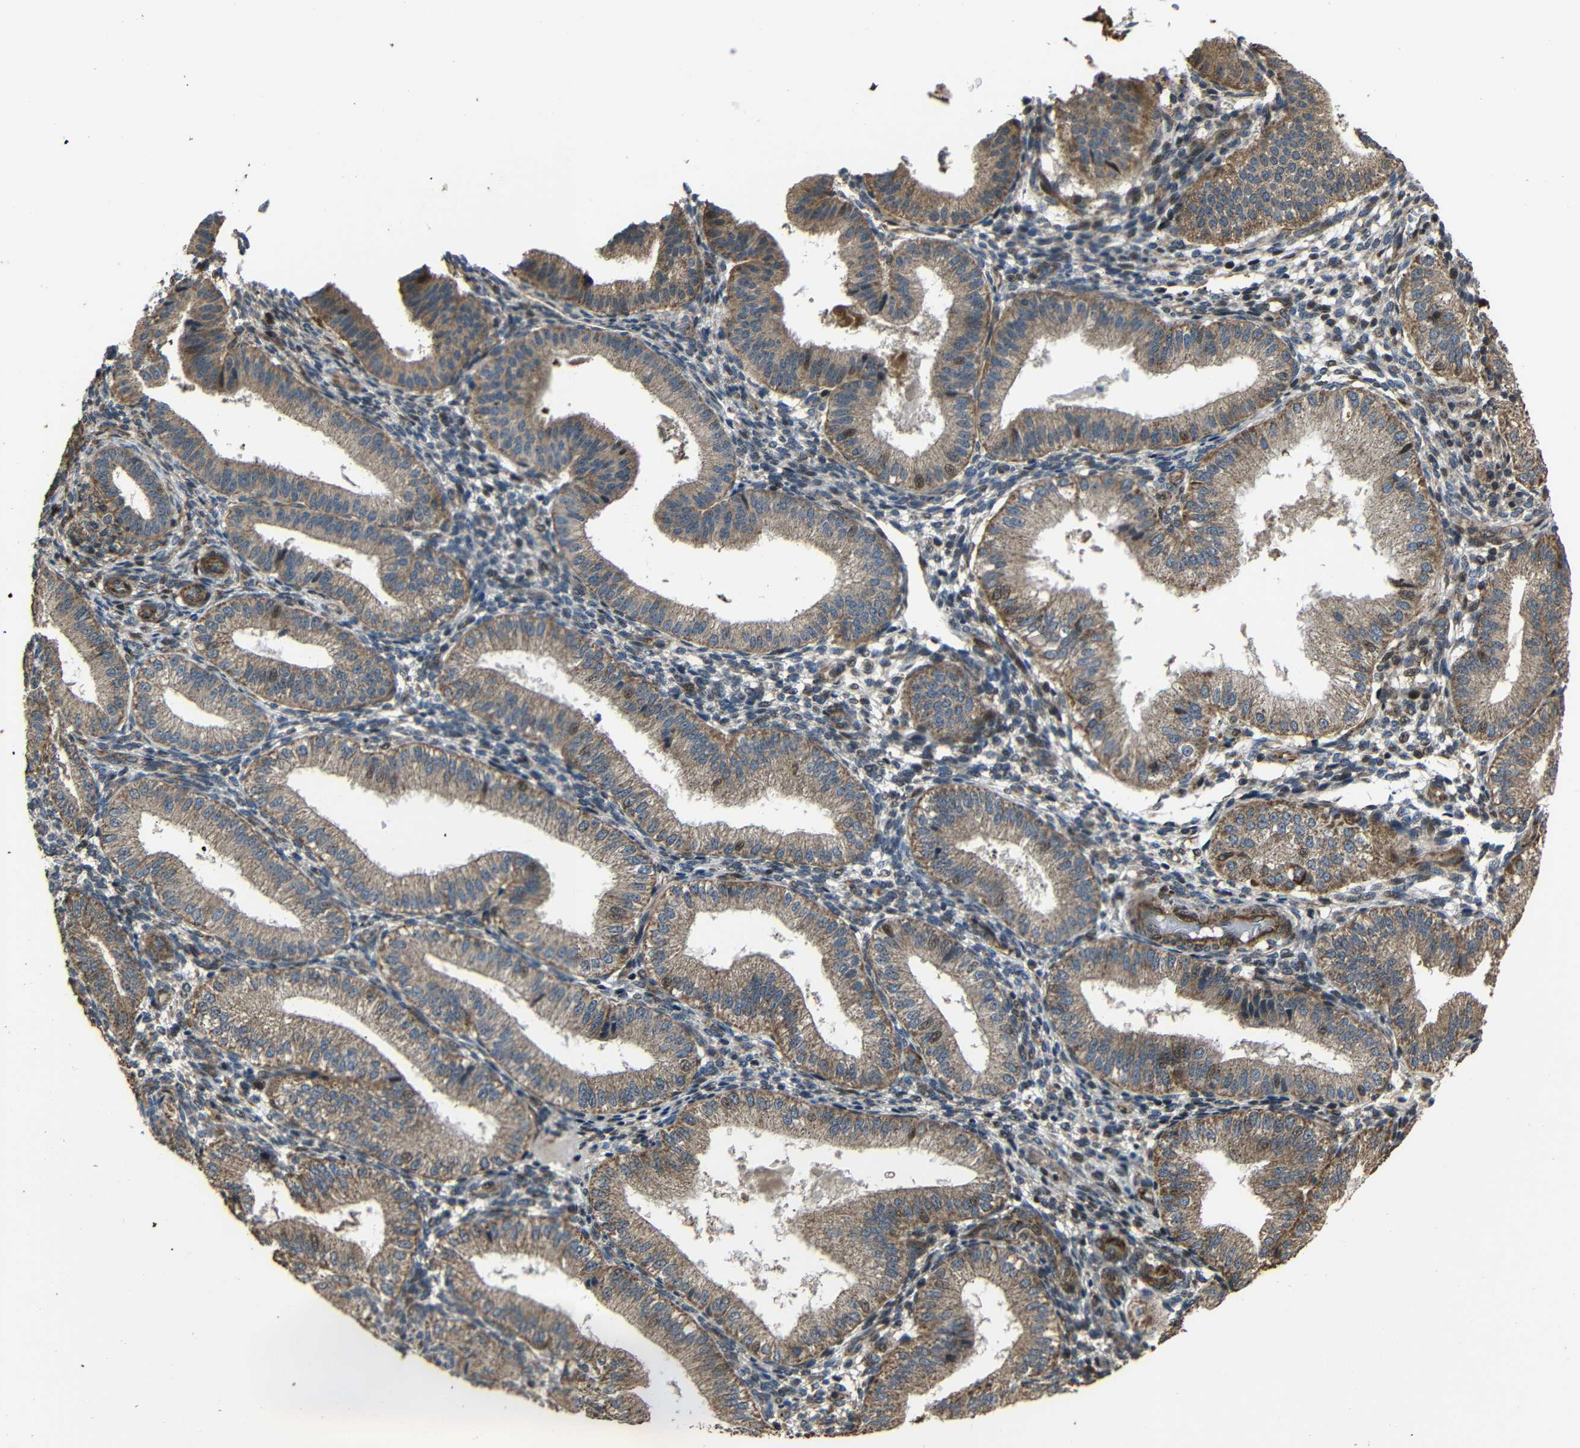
{"staining": {"intensity": "weak", "quantity": "<25%", "location": "cytoplasmic/membranous"}, "tissue": "endometrium", "cell_type": "Cells in endometrial stroma", "image_type": "normal", "snomed": [{"axis": "morphology", "description": "Normal tissue, NOS"}, {"axis": "topography", "description": "Endometrium"}], "caption": "Immunohistochemistry of unremarkable human endometrium reveals no positivity in cells in endometrial stroma. Brightfield microscopy of IHC stained with DAB (brown) and hematoxylin (blue), captured at high magnification.", "gene": "SNN", "patient": {"sex": "female", "age": 39}}